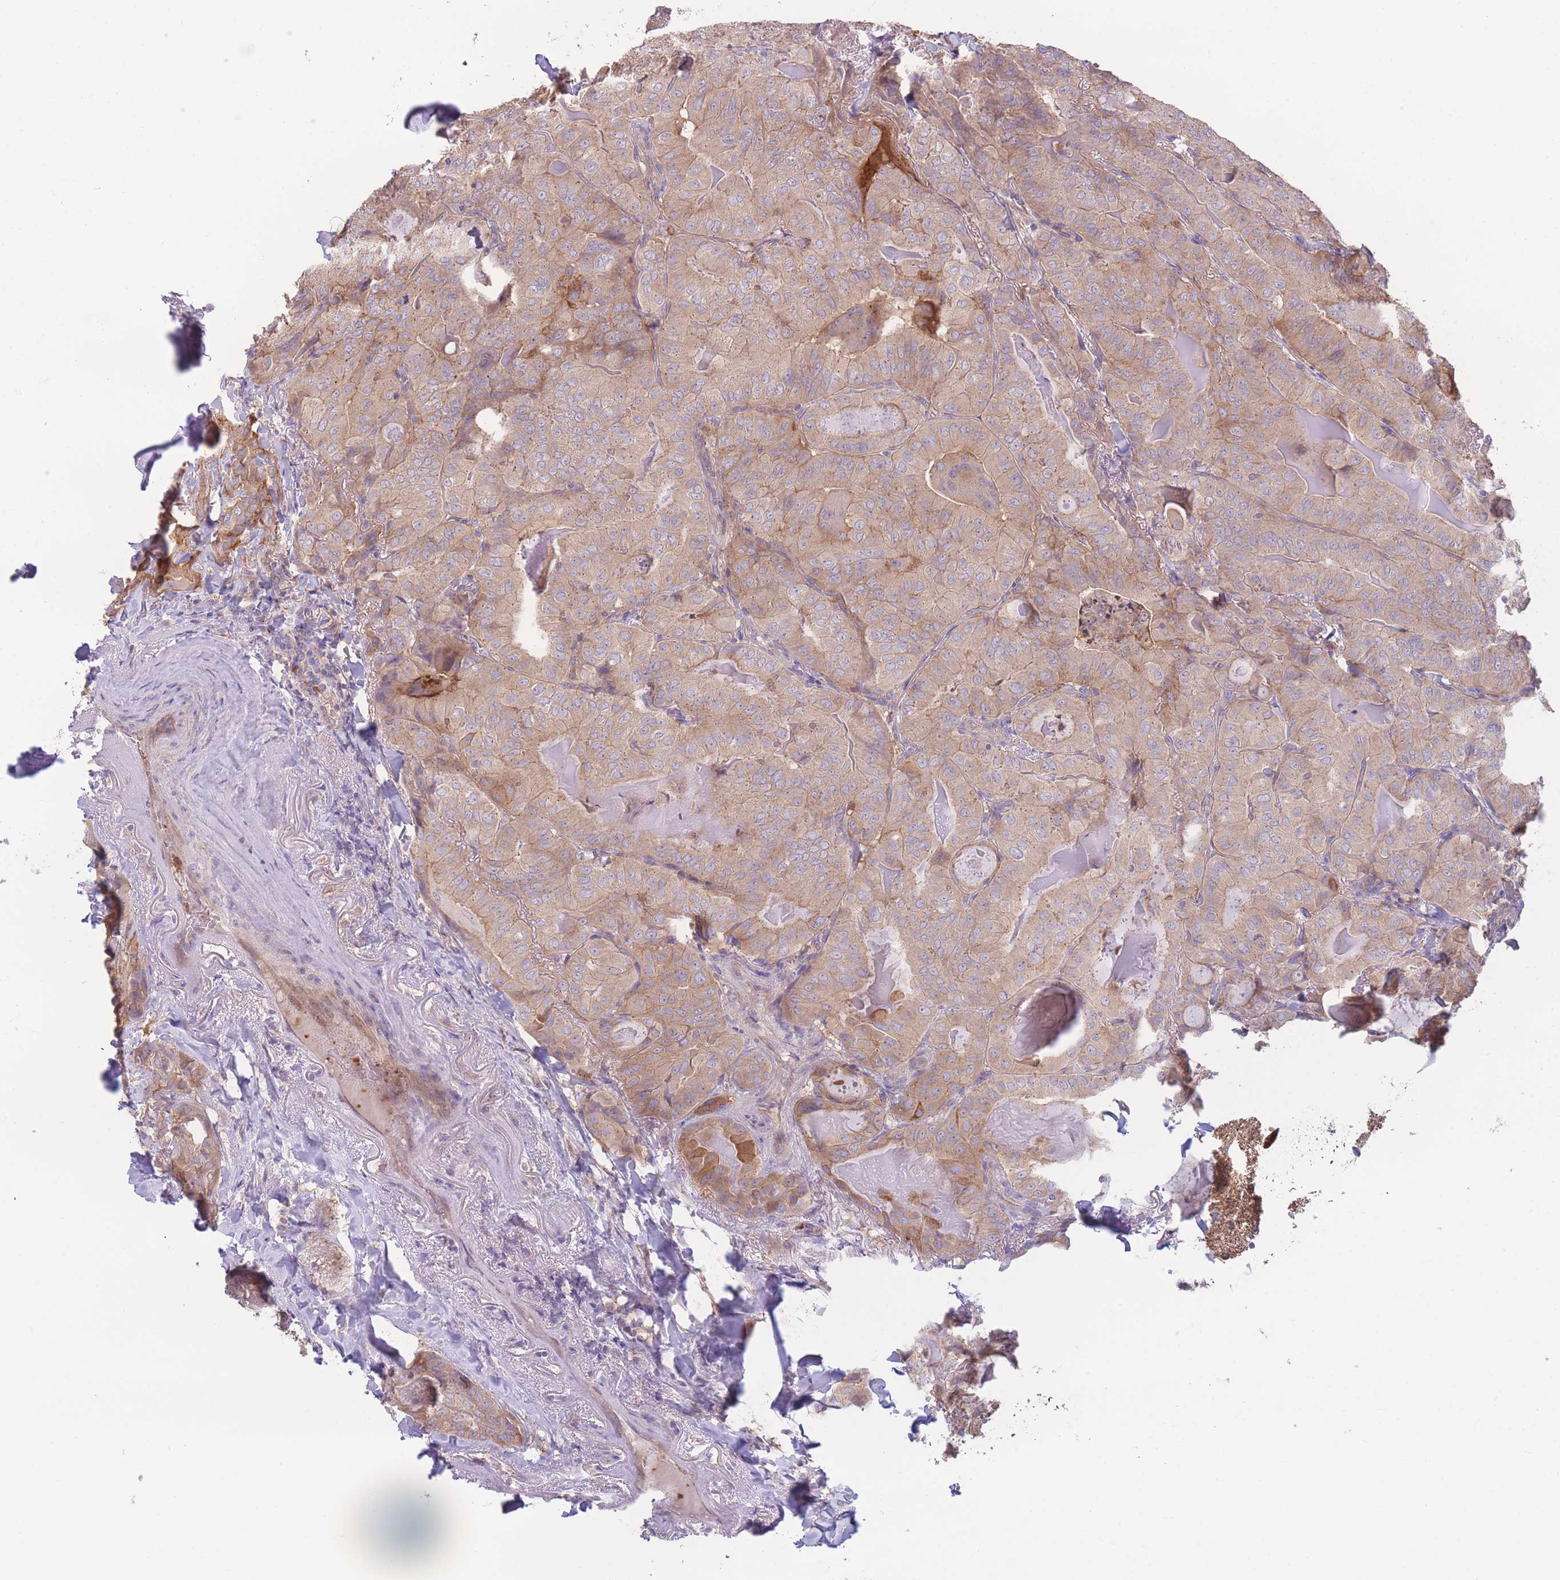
{"staining": {"intensity": "moderate", "quantity": "<25%", "location": "cytoplasmic/membranous"}, "tissue": "thyroid cancer", "cell_type": "Tumor cells", "image_type": "cancer", "snomed": [{"axis": "morphology", "description": "Papillary adenocarcinoma, NOS"}, {"axis": "topography", "description": "Thyroid gland"}], "caption": "Thyroid cancer stained with a protein marker shows moderate staining in tumor cells.", "gene": "STEAP3", "patient": {"sex": "female", "age": 68}}